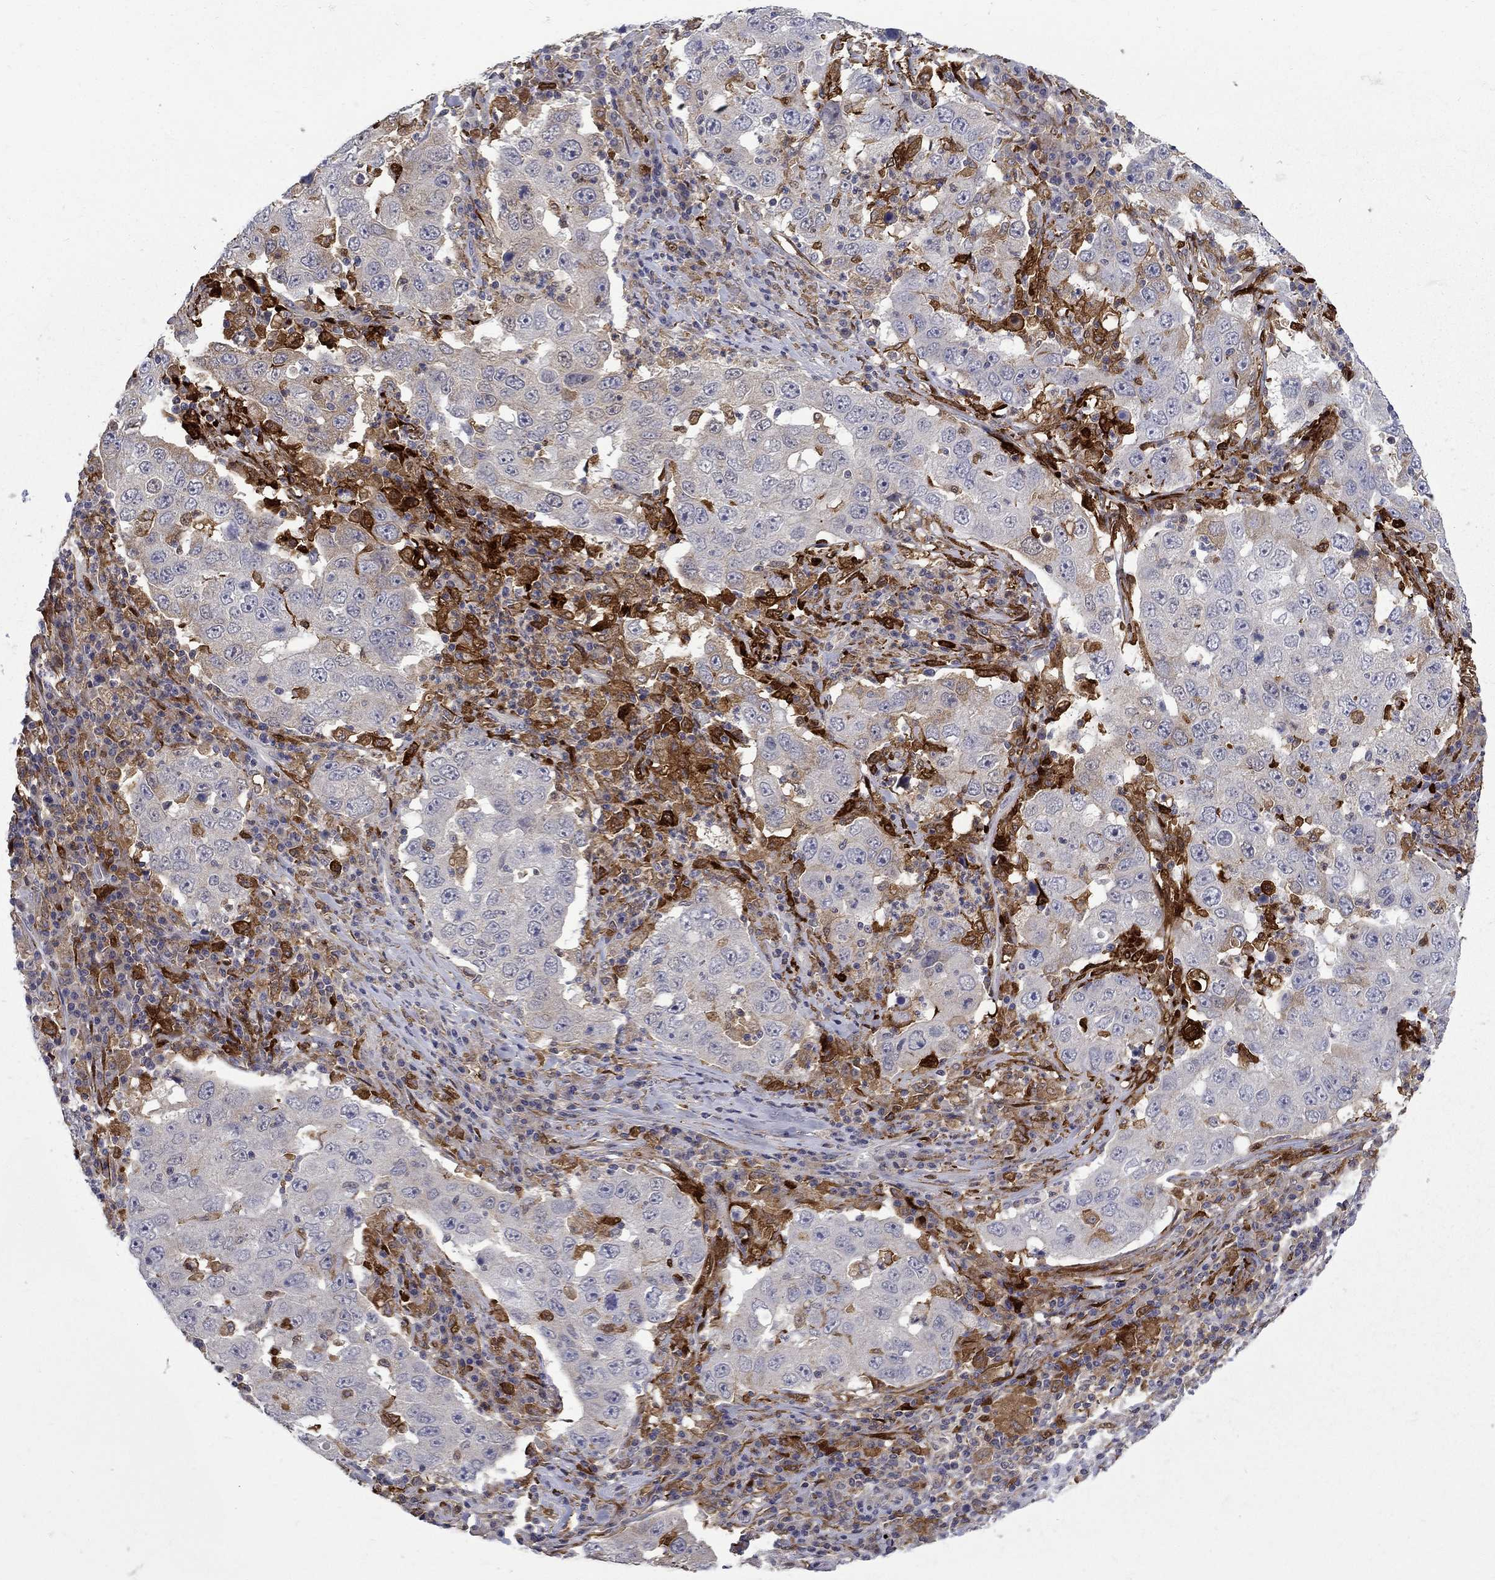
{"staining": {"intensity": "moderate", "quantity": "<25%", "location": "cytoplasmic/membranous"}, "tissue": "lung cancer", "cell_type": "Tumor cells", "image_type": "cancer", "snomed": [{"axis": "morphology", "description": "Adenocarcinoma, NOS"}, {"axis": "topography", "description": "Lung"}], "caption": "Tumor cells show moderate cytoplasmic/membranous positivity in about <25% of cells in lung cancer (adenocarcinoma).", "gene": "PCBP3", "patient": {"sex": "male", "age": 73}}